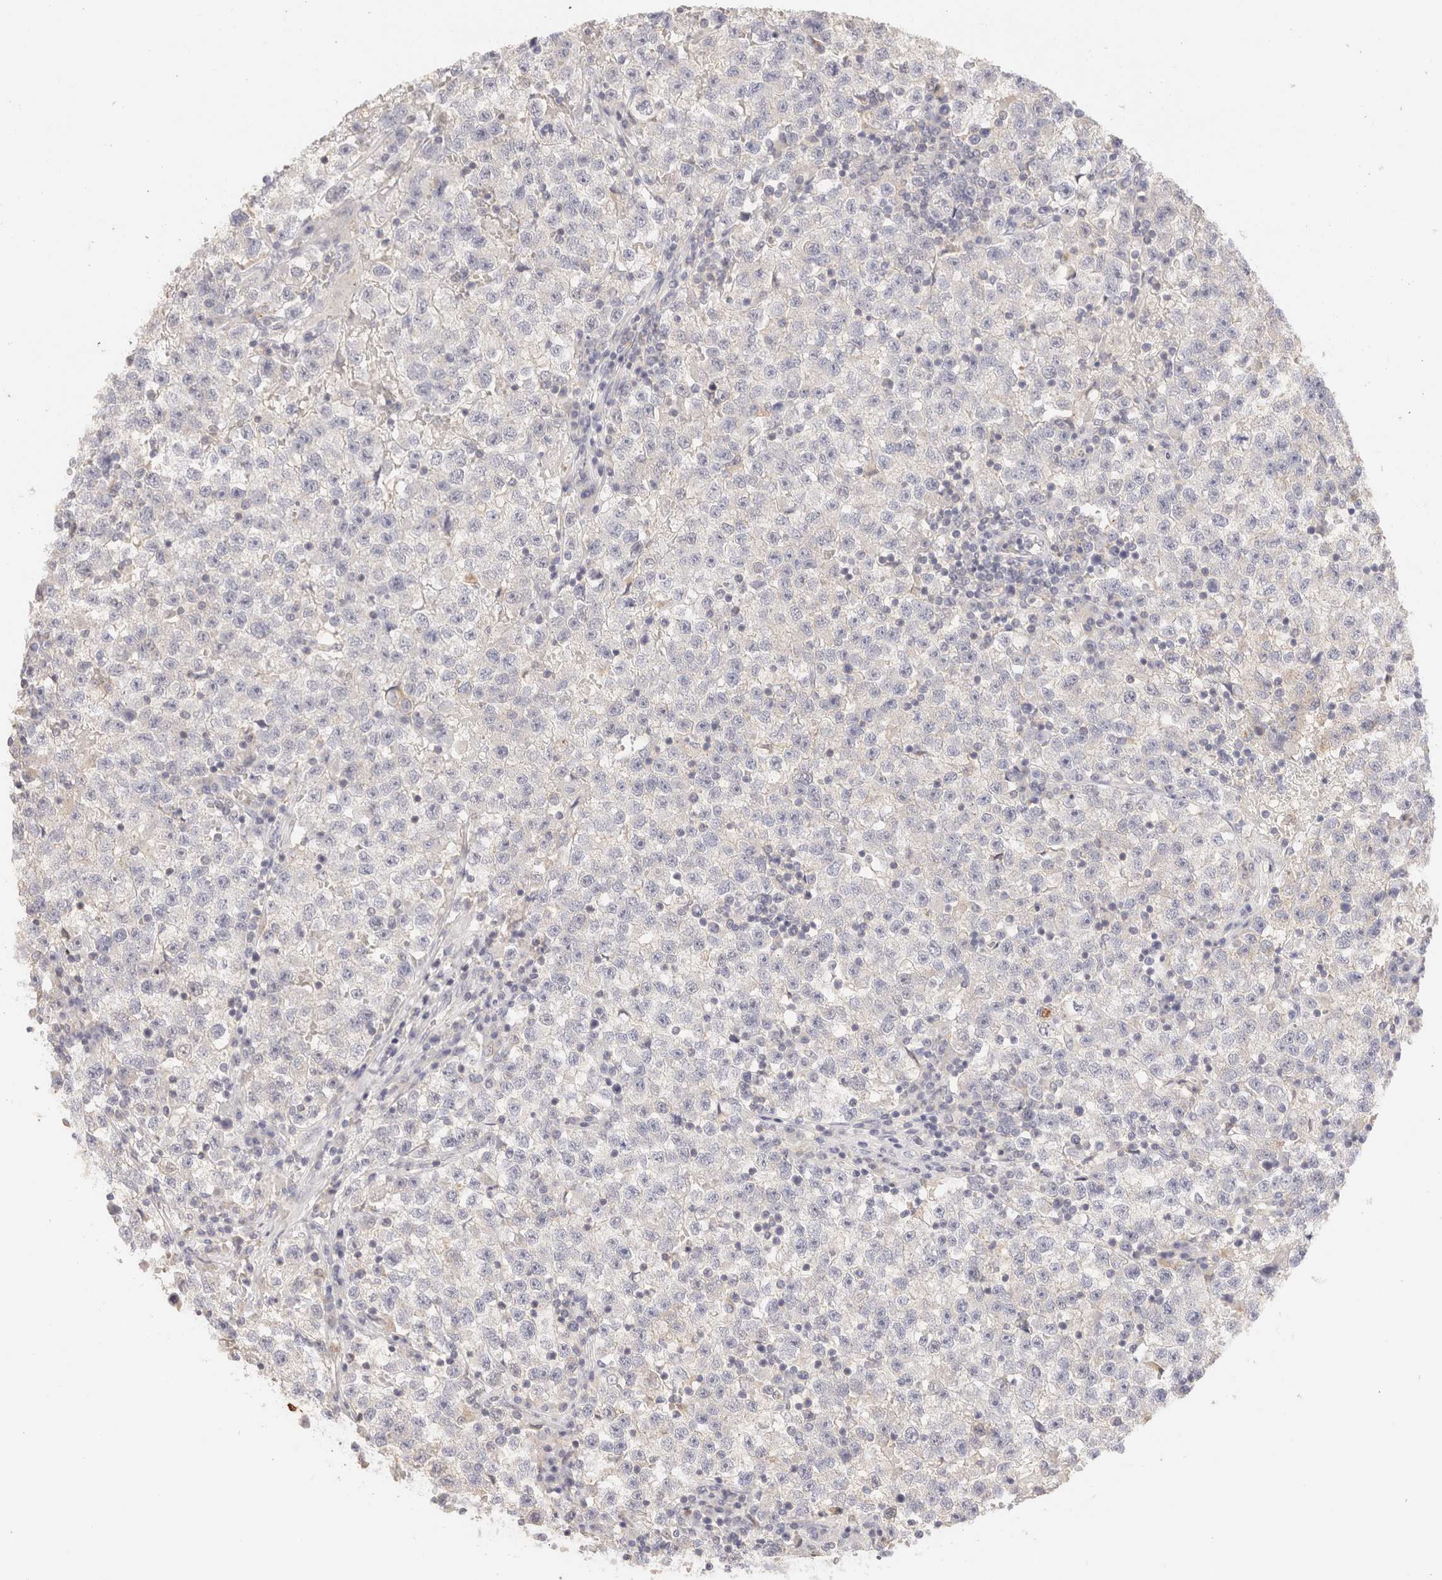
{"staining": {"intensity": "negative", "quantity": "none", "location": "none"}, "tissue": "testis cancer", "cell_type": "Tumor cells", "image_type": "cancer", "snomed": [{"axis": "morphology", "description": "Seminoma, NOS"}, {"axis": "topography", "description": "Testis"}], "caption": "A high-resolution photomicrograph shows immunohistochemistry staining of testis seminoma, which demonstrates no significant positivity in tumor cells. The staining was performed using DAB (3,3'-diaminobenzidine) to visualize the protein expression in brown, while the nuclei were stained in blue with hematoxylin (Magnification: 20x).", "gene": "SCGB2A2", "patient": {"sex": "male", "age": 22}}